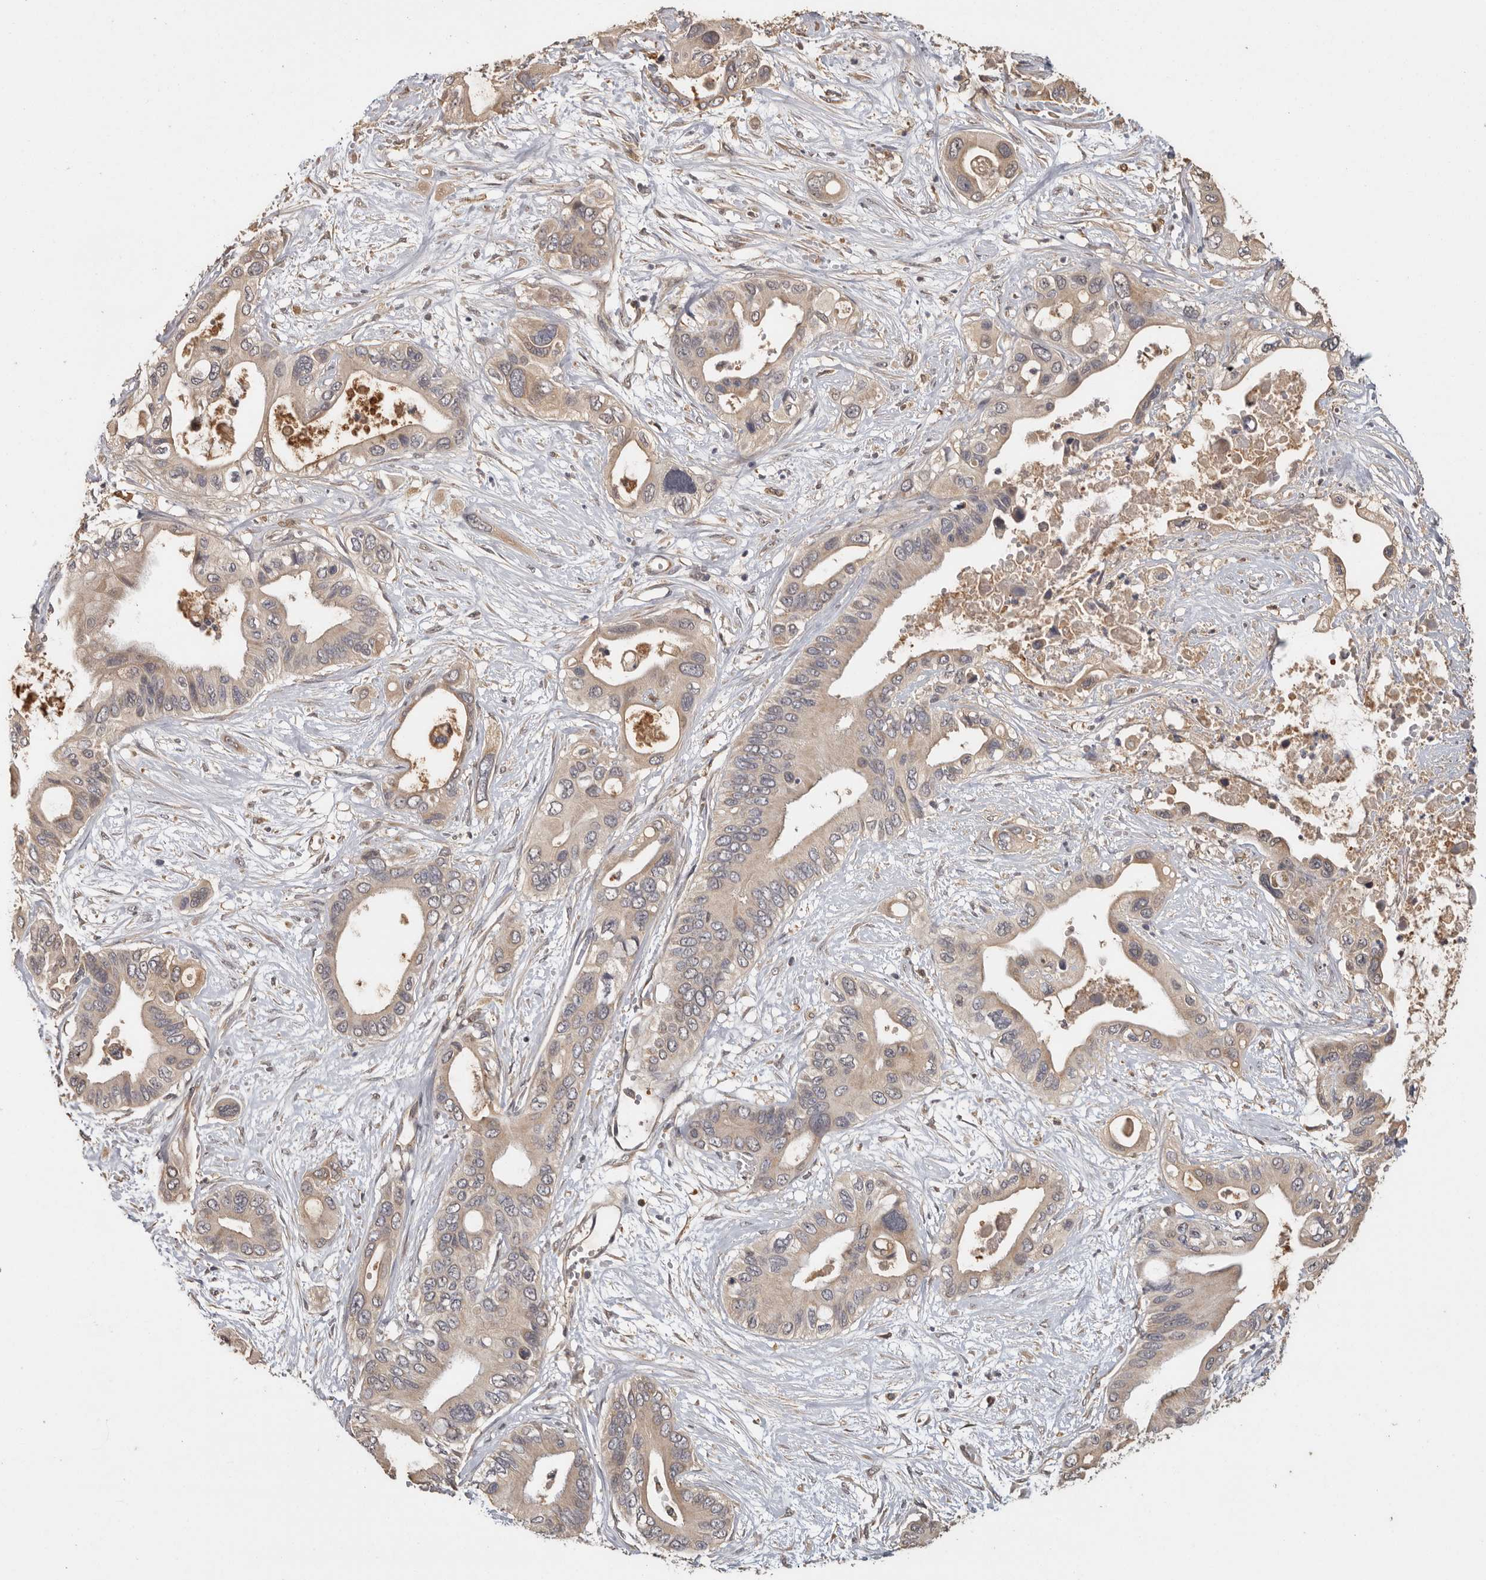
{"staining": {"intensity": "weak", "quantity": "25%-75%", "location": "cytoplasmic/membranous"}, "tissue": "pancreatic cancer", "cell_type": "Tumor cells", "image_type": "cancer", "snomed": [{"axis": "morphology", "description": "Adenocarcinoma, NOS"}, {"axis": "topography", "description": "Pancreas"}], "caption": "An immunohistochemistry photomicrograph of tumor tissue is shown. Protein staining in brown shows weak cytoplasmic/membranous positivity in pancreatic cancer (adenocarcinoma) within tumor cells. Nuclei are stained in blue.", "gene": "BAIAP2", "patient": {"sex": "male", "age": 66}}